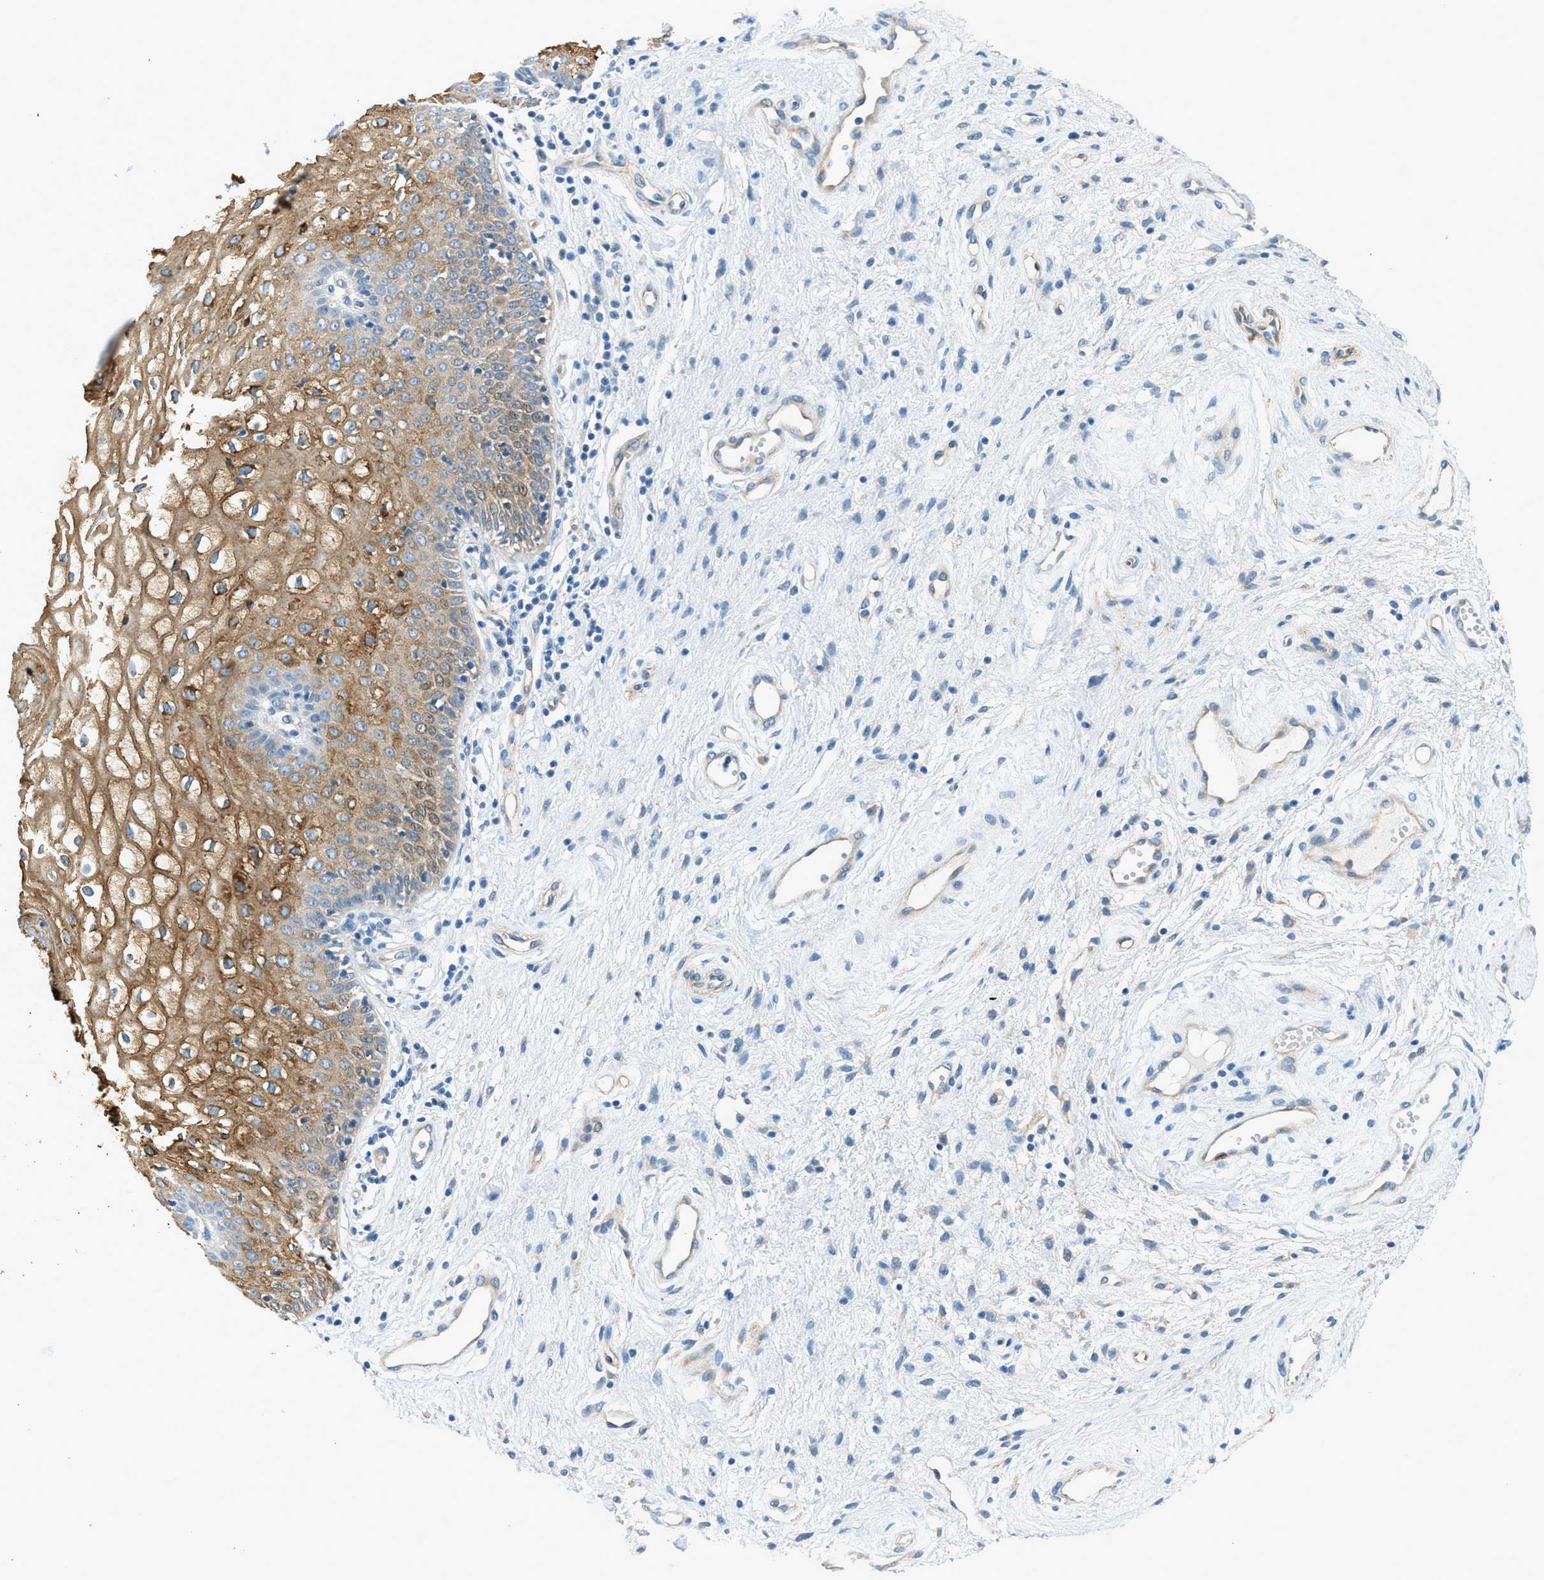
{"staining": {"intensity": "moderate", "quantity": ">75%", "location": "cytoplasmic/membranous"}, "tissue": "vagina", "cell_type": "Squamous epithelial cells", "image_type": "normal", "snomed": [{"axis": "morphology", "description": "Normal tissue, NOS"}, {"axis": "topography", "description": "Vagina"}], "caption": "Protein staining of unremarkable vagina exhibits moderate cytoplasmic/membranous staining in about >75% of squamous epithelial cells.", "gene": "ZNF367", "patient": {"sex": "female", "age": 34}}